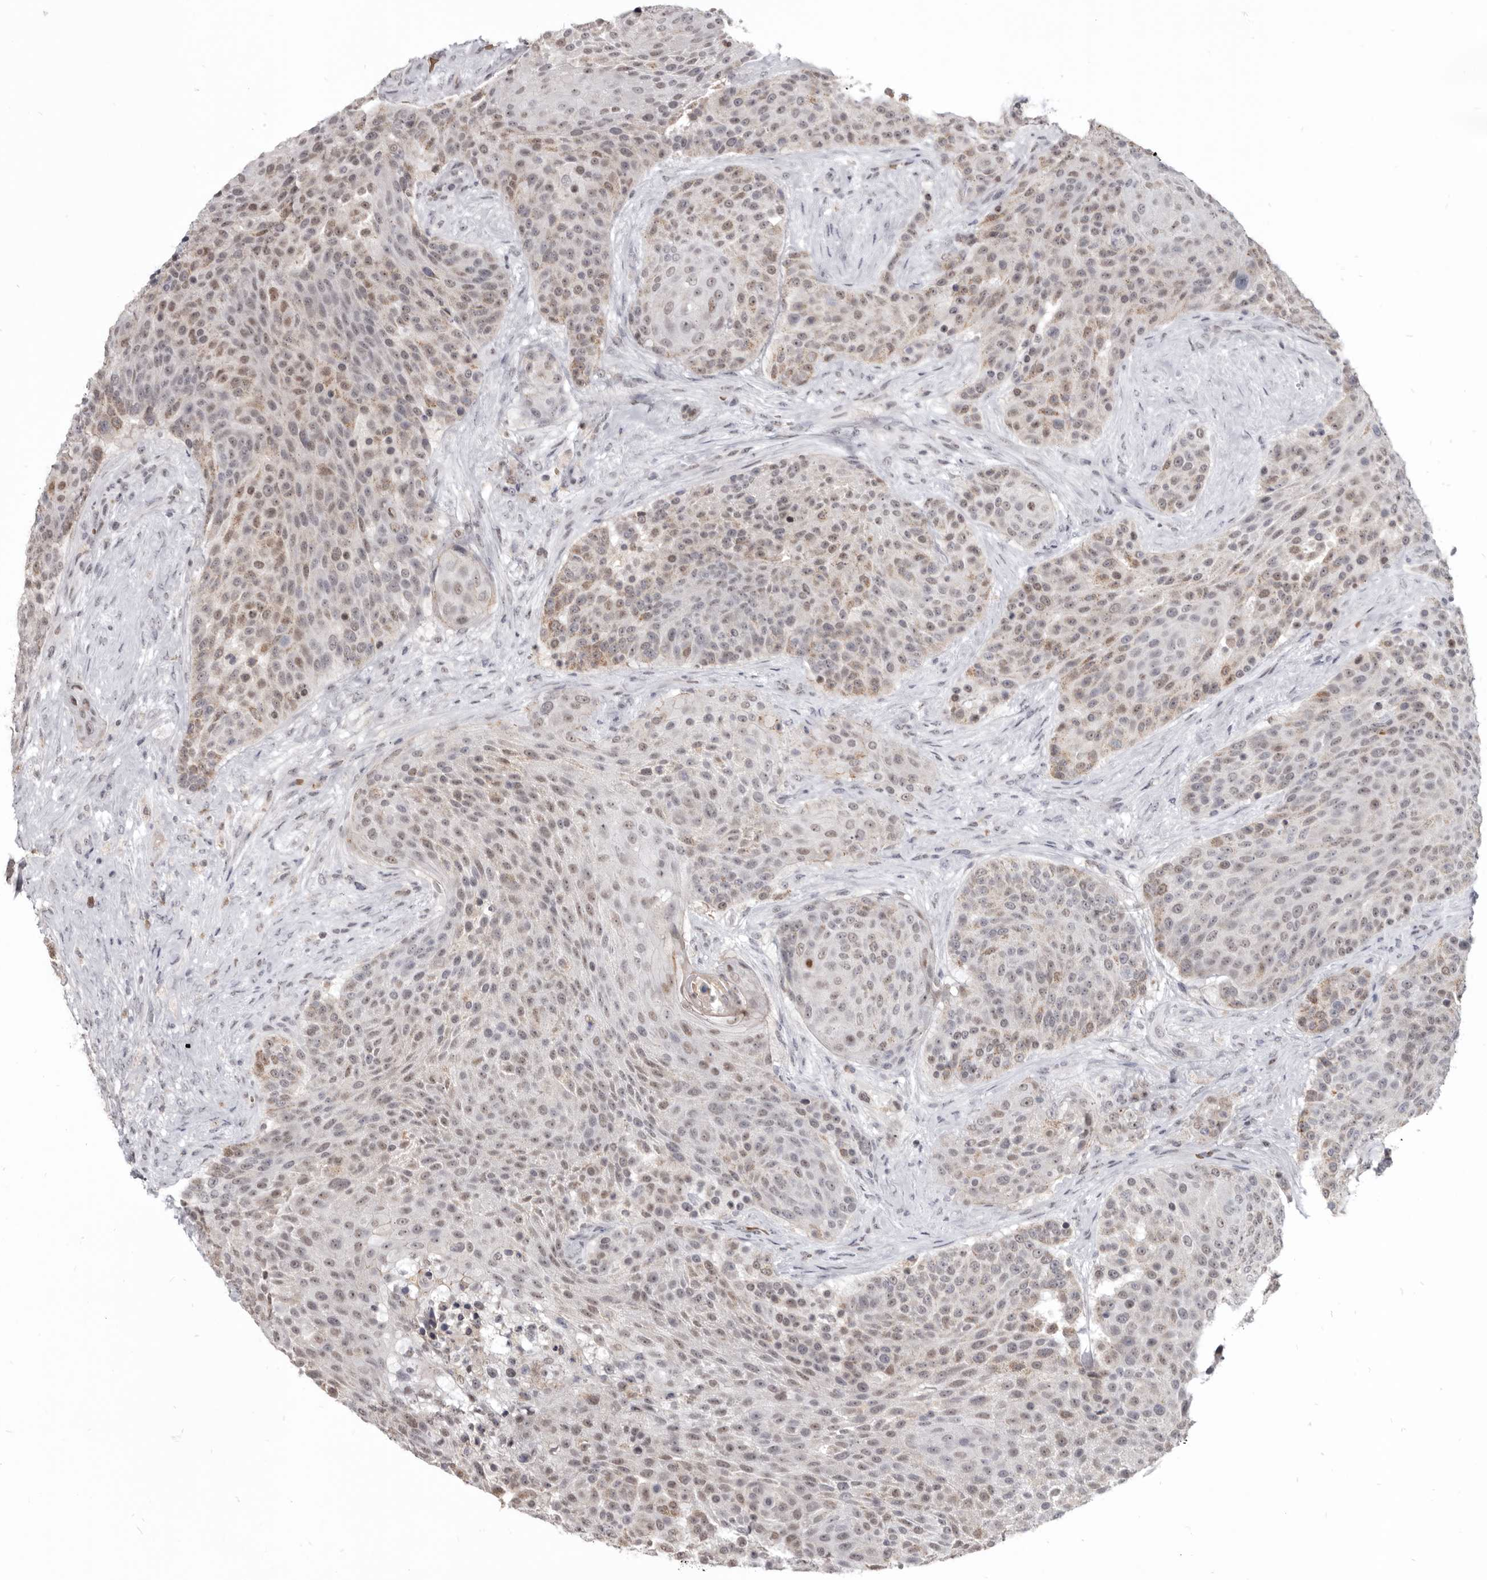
{"staining": {"intensity": "weak", "quantity": "25%-75%", "location": "nuclear"}, "tissue": "urothelial cancer", "cell_type": "Tumor cells", "image_type": "cancer", "snomed": [{"axis": "morphology", "description": "Urothelial carcinoma, High grade"}, {"axis": "topography", "description": "Urinary bladder"}], "caption": "Immunohistochemical staining of human urothelial carcinoma (high-grade) shows low levels of weak nuclear protein staining in about 25%-75% of tumor cells.", "gene": "CGN", "patient": {"sex": "female", "age": 63}}